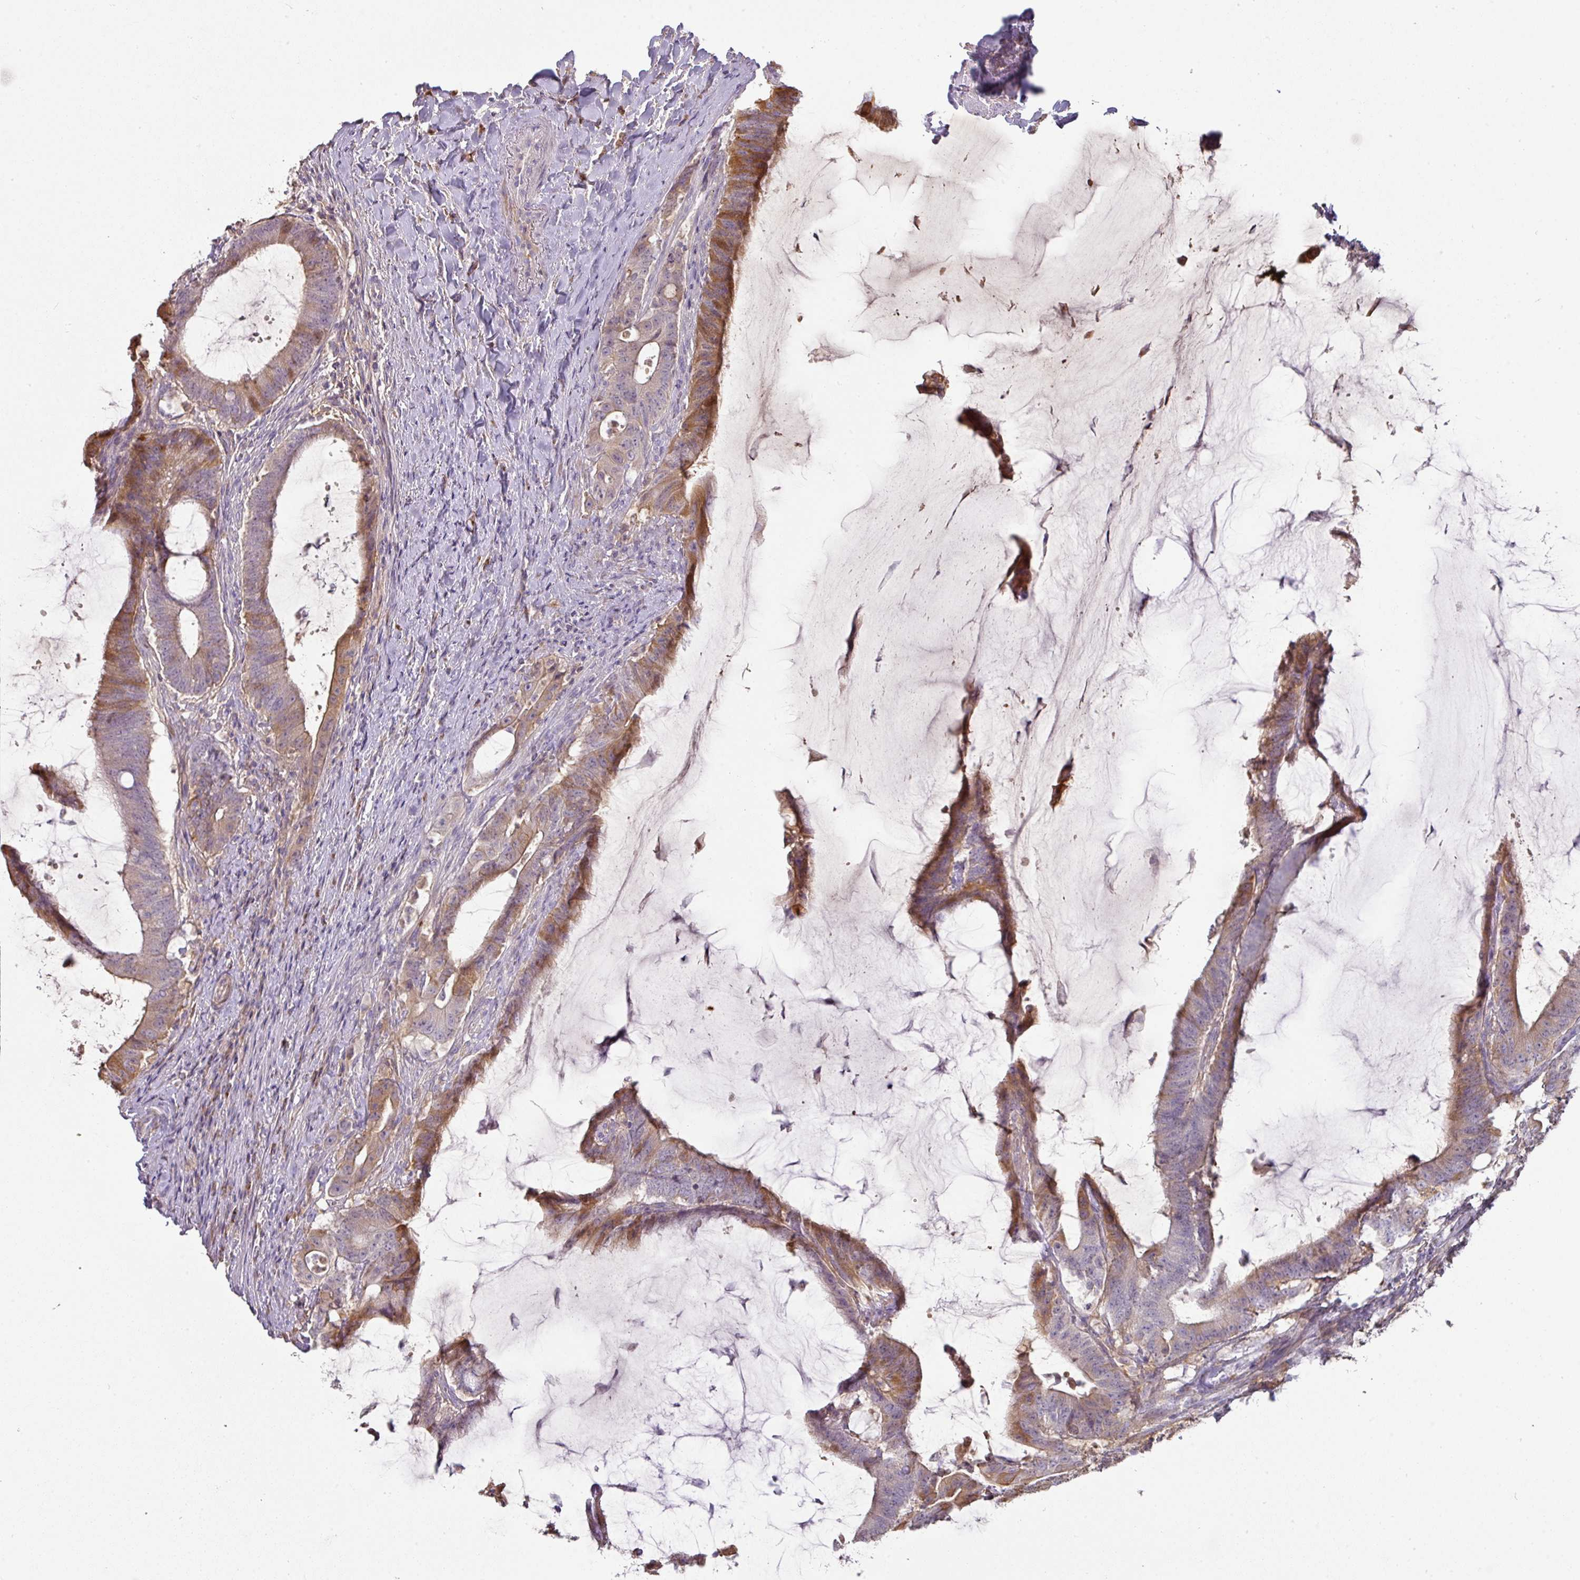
{"staining": {"intensity": "moderate", "quantity": "25%-75%", "location": "cytoplasmic/membranous"}, "tissue": "colorectal cancer", "cell_type": "Tumor cells", "image_type": "cancer", "snomed": [{"axis": "morphology", "description": "Adenocarcinoma, NOS"}, {"axis": "topography", "description": "Colon"}], "caption": "The histopathology image shows staining of adenocarcinoma (colorectal), revealing moderate cytoplasmic/membranous protein expression (brown color) within tumor cells.", "gene": "CCZ1", "patient": {"sex": "female", "age": 43}}